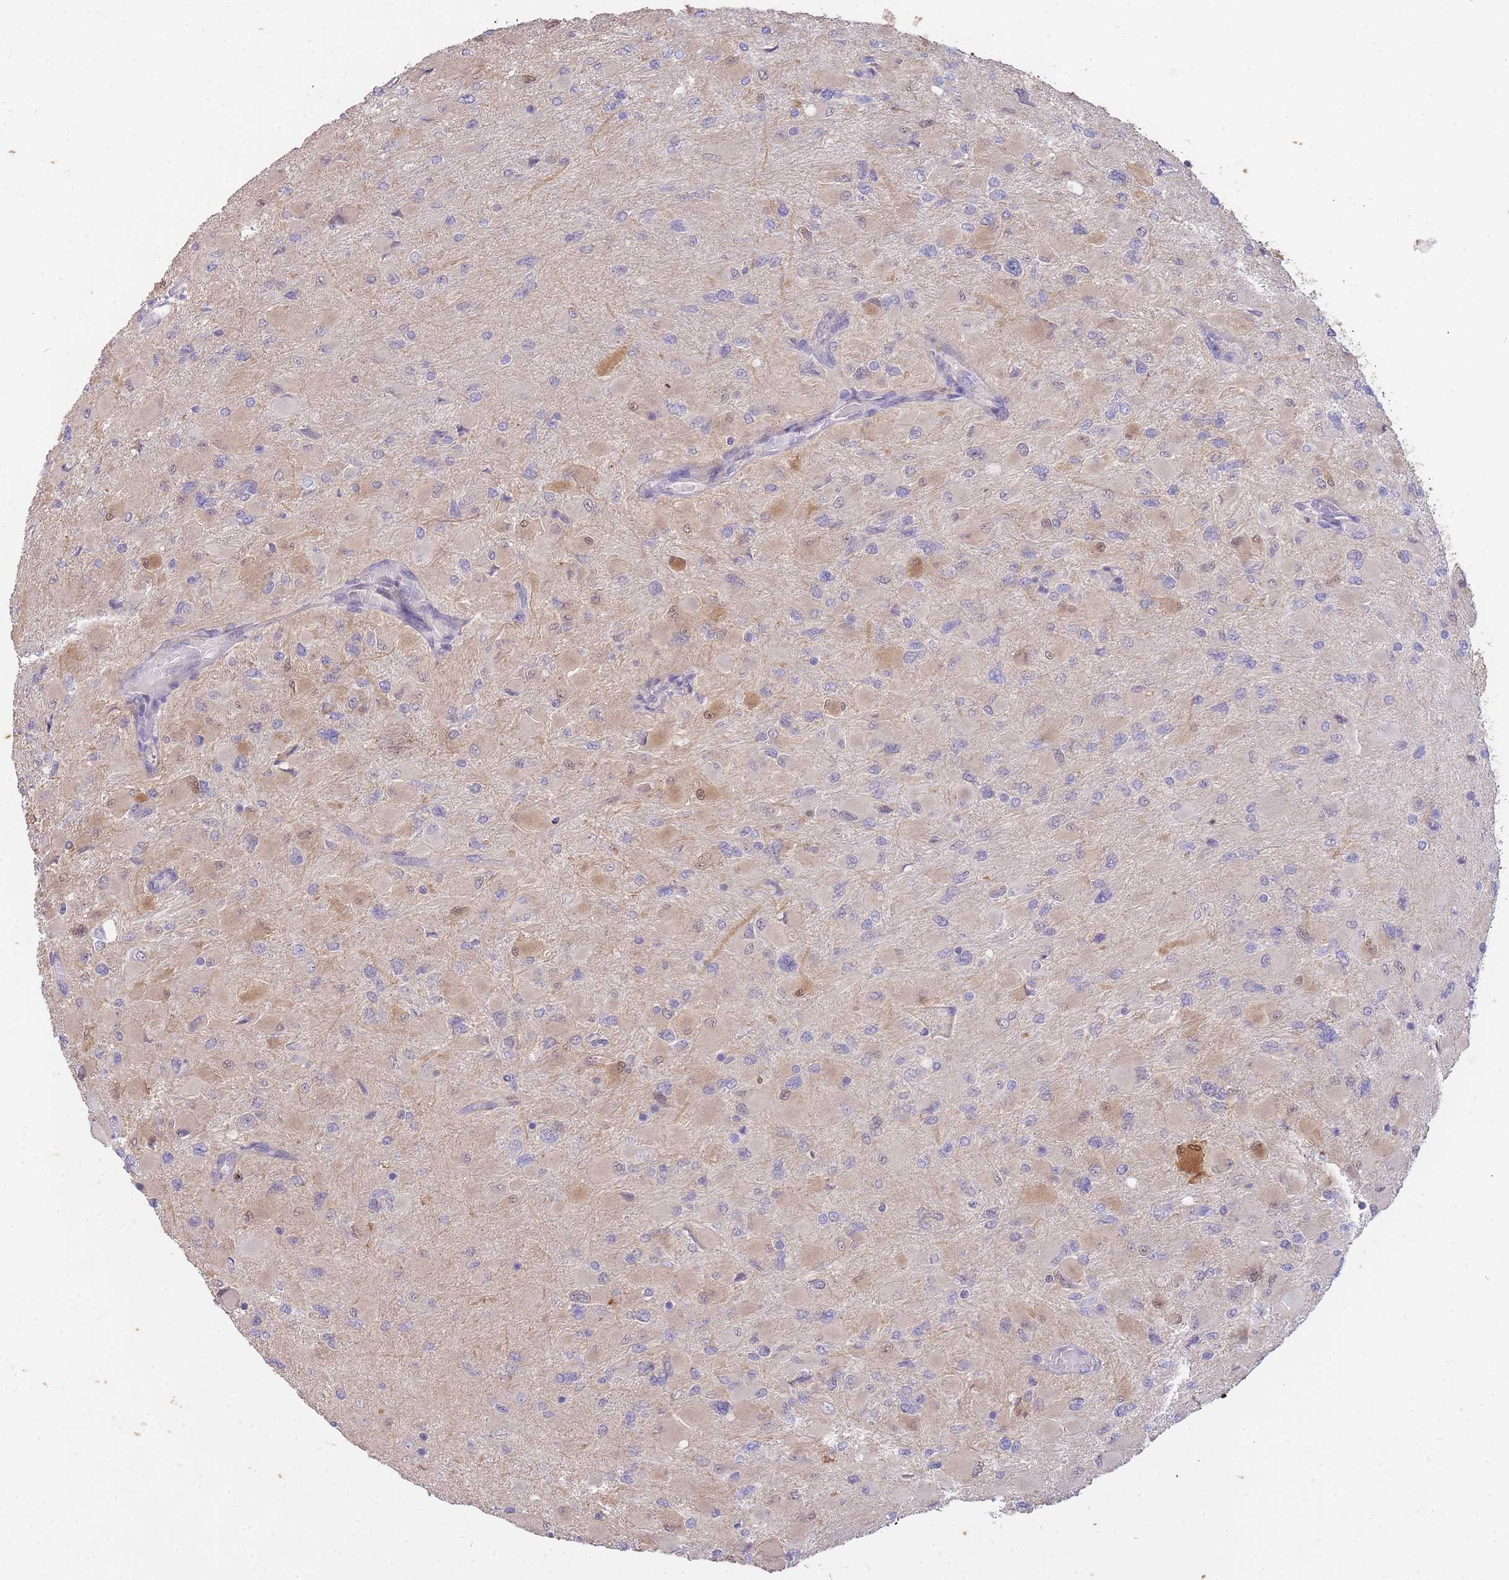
{"staining": {"intensity": "negative", "quantity": "none", "location": "none"}, "tissue": "glioma", "cell_type": "Tumor cells", "image_type": "cancer", "snomed": [{"axis": "morphology", "description": "Glioma, malignant, High grade"}, {"axis": "topography", "description": "Cerebral cortex"}], "caption": "High-grade glioma (malignant) was stained to show a protein in brown. There is no significant positivity in tumor cells. The staining was performed using DAB to visualize the protein expression in brown, while the nuclei were stained in blue with hematoxylin (Magnification: 20x).", "gene": "SMC6", "patient": {"sex": "female", "age": 36}}